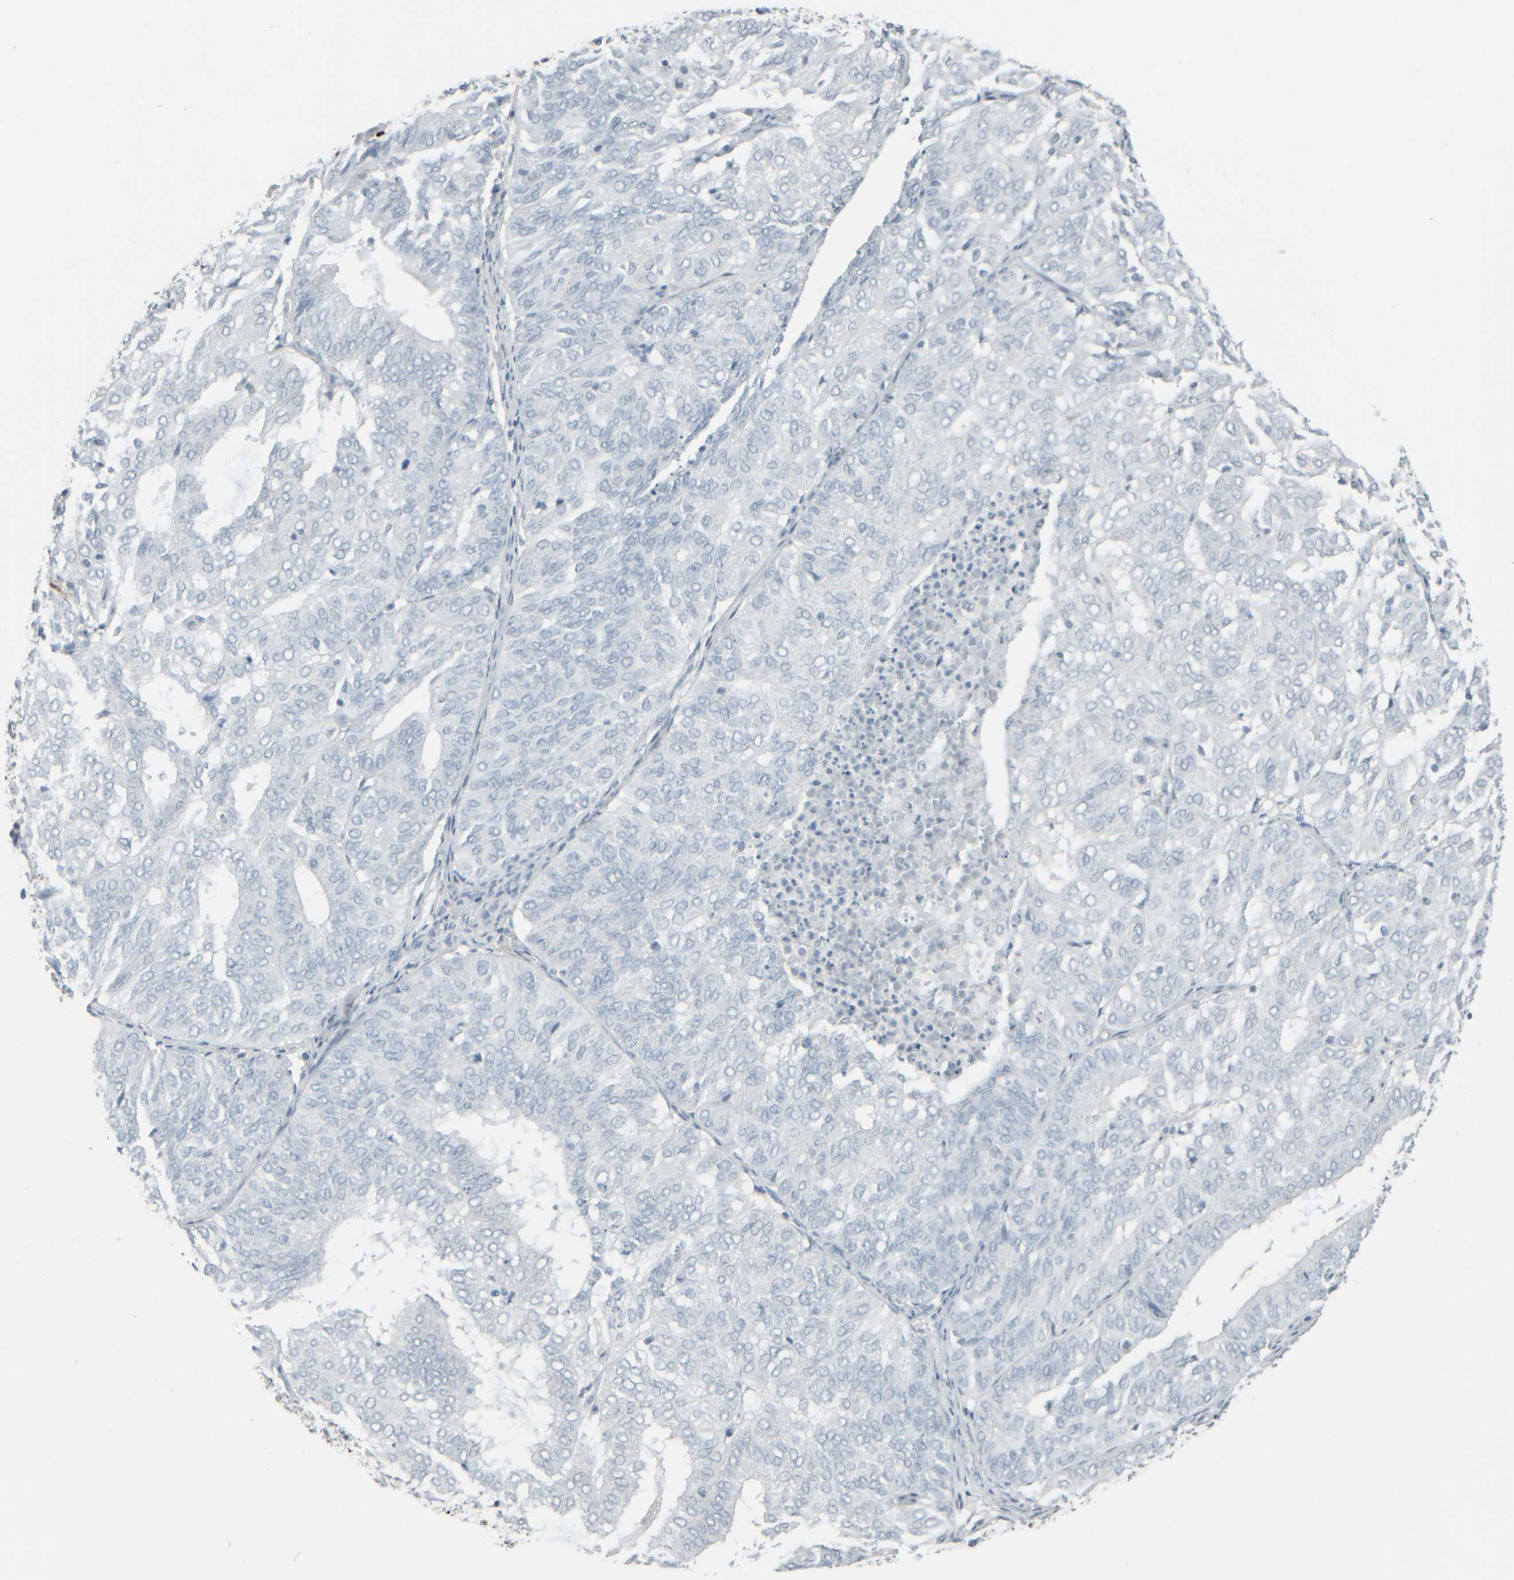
{"staining": {"intensity": "negative", "quantity": "none", "location": "none"}, "tissue": "endometrial cancer", "cell_type": "Tumor cells", "image_type": "cancer", "snomed": [{"axis": "morphology", "description": "Adenocarcinoma, NOS"}, {"axis": "topography", "description": "Uterus"}], "caption": "Image shows no significant protein expression in tumor cells of adenocarcinoma (endometrial). (DAB immunohistochemistry with hematoxylin counter stain).", "gene": "TPSAB1", "patient": {"sex": "female", "age": 60}}